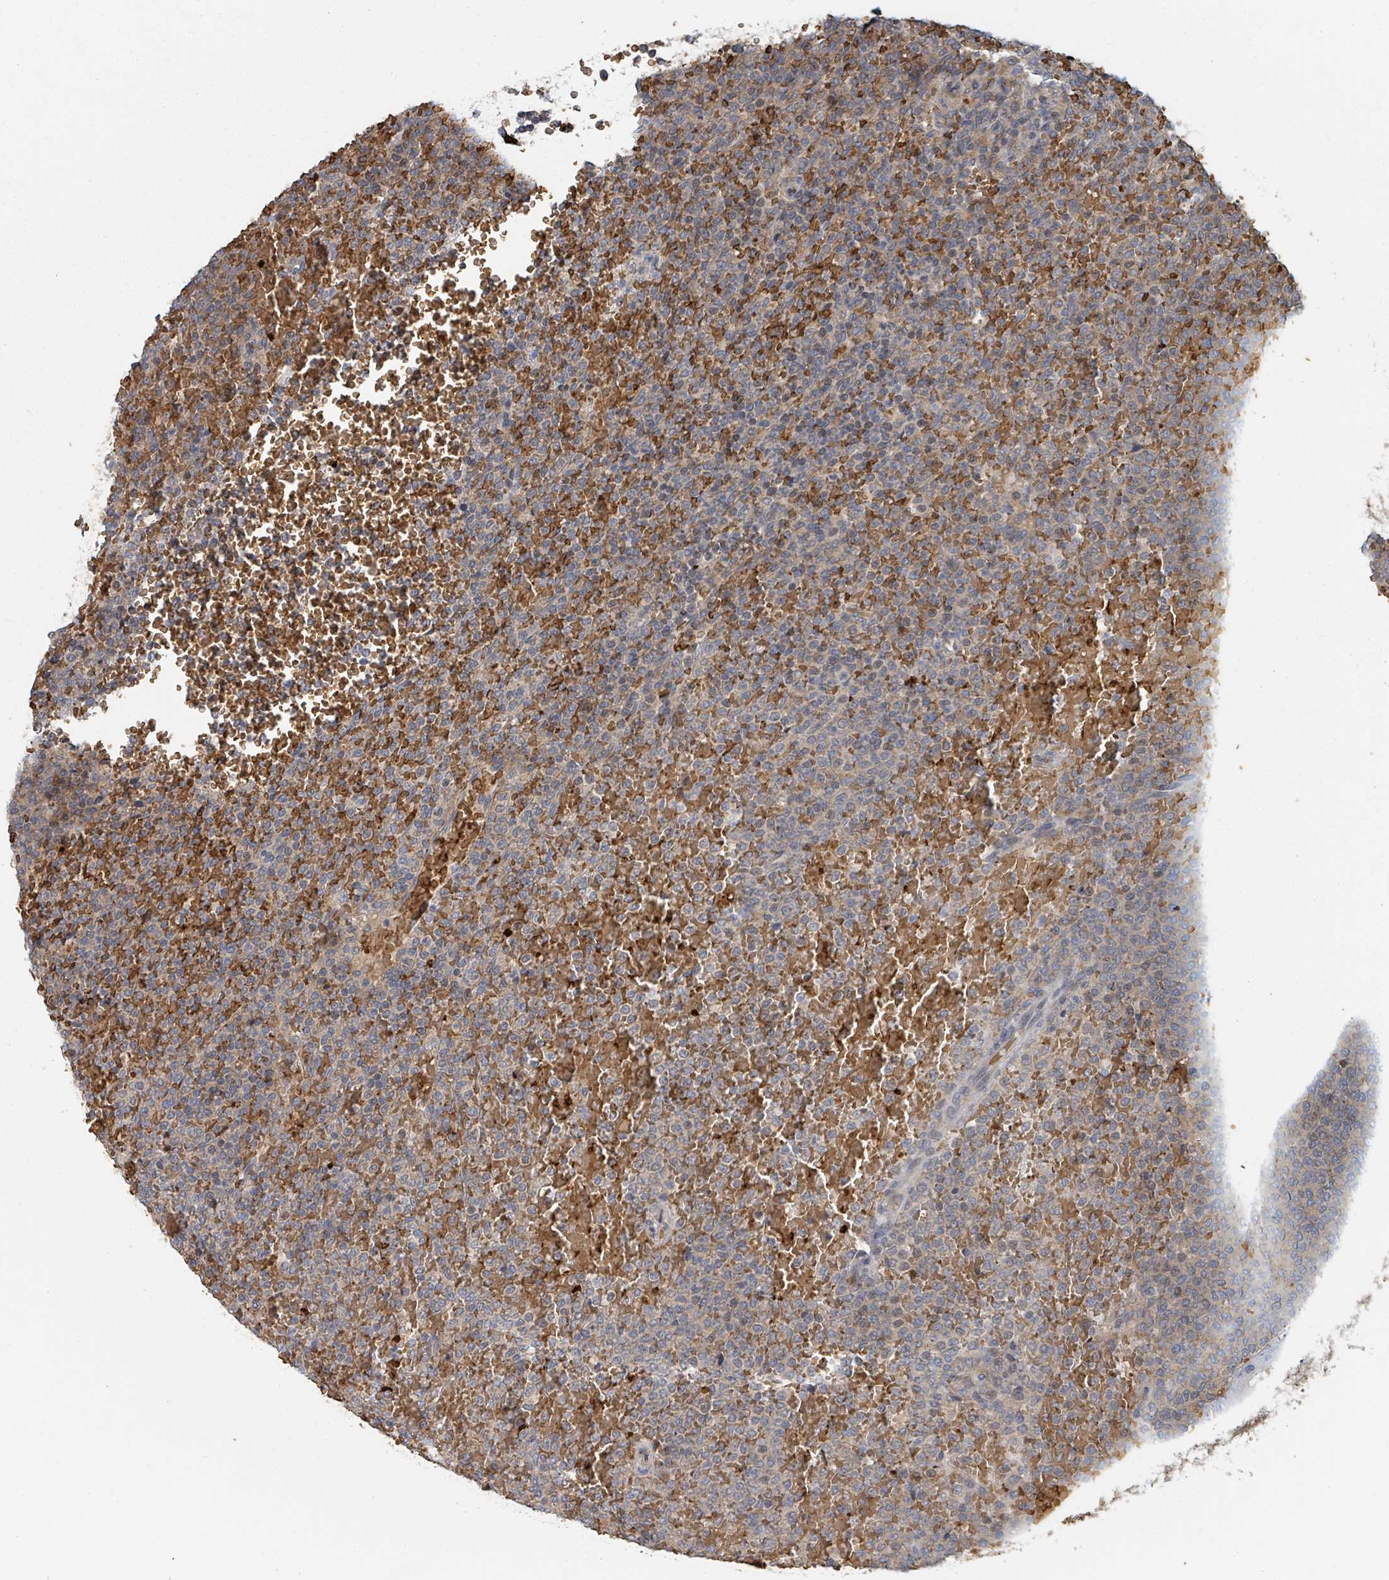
{"staining": {"intensity": "negative", "quantity": "none", "location": "none"}, "tissue": "lymphoma", "cell_type": "Tumor cells", "image_type": "cancer", "snomed": [{"axis": "morphology", "description": "Malignant lymphoma, non-Hodgkin's type, Low grade"}, {"axis": "topography", "description": "Spleen"}], "caption": "A high-resolution histopathology image shows IHC staining of malignant lymphoma, non-Hodgkin's type (low-grade), which displays no significant expression in tumor cells.", "gene": "TRPC4AP", "patient": {"sex": "male", "age": 60}}